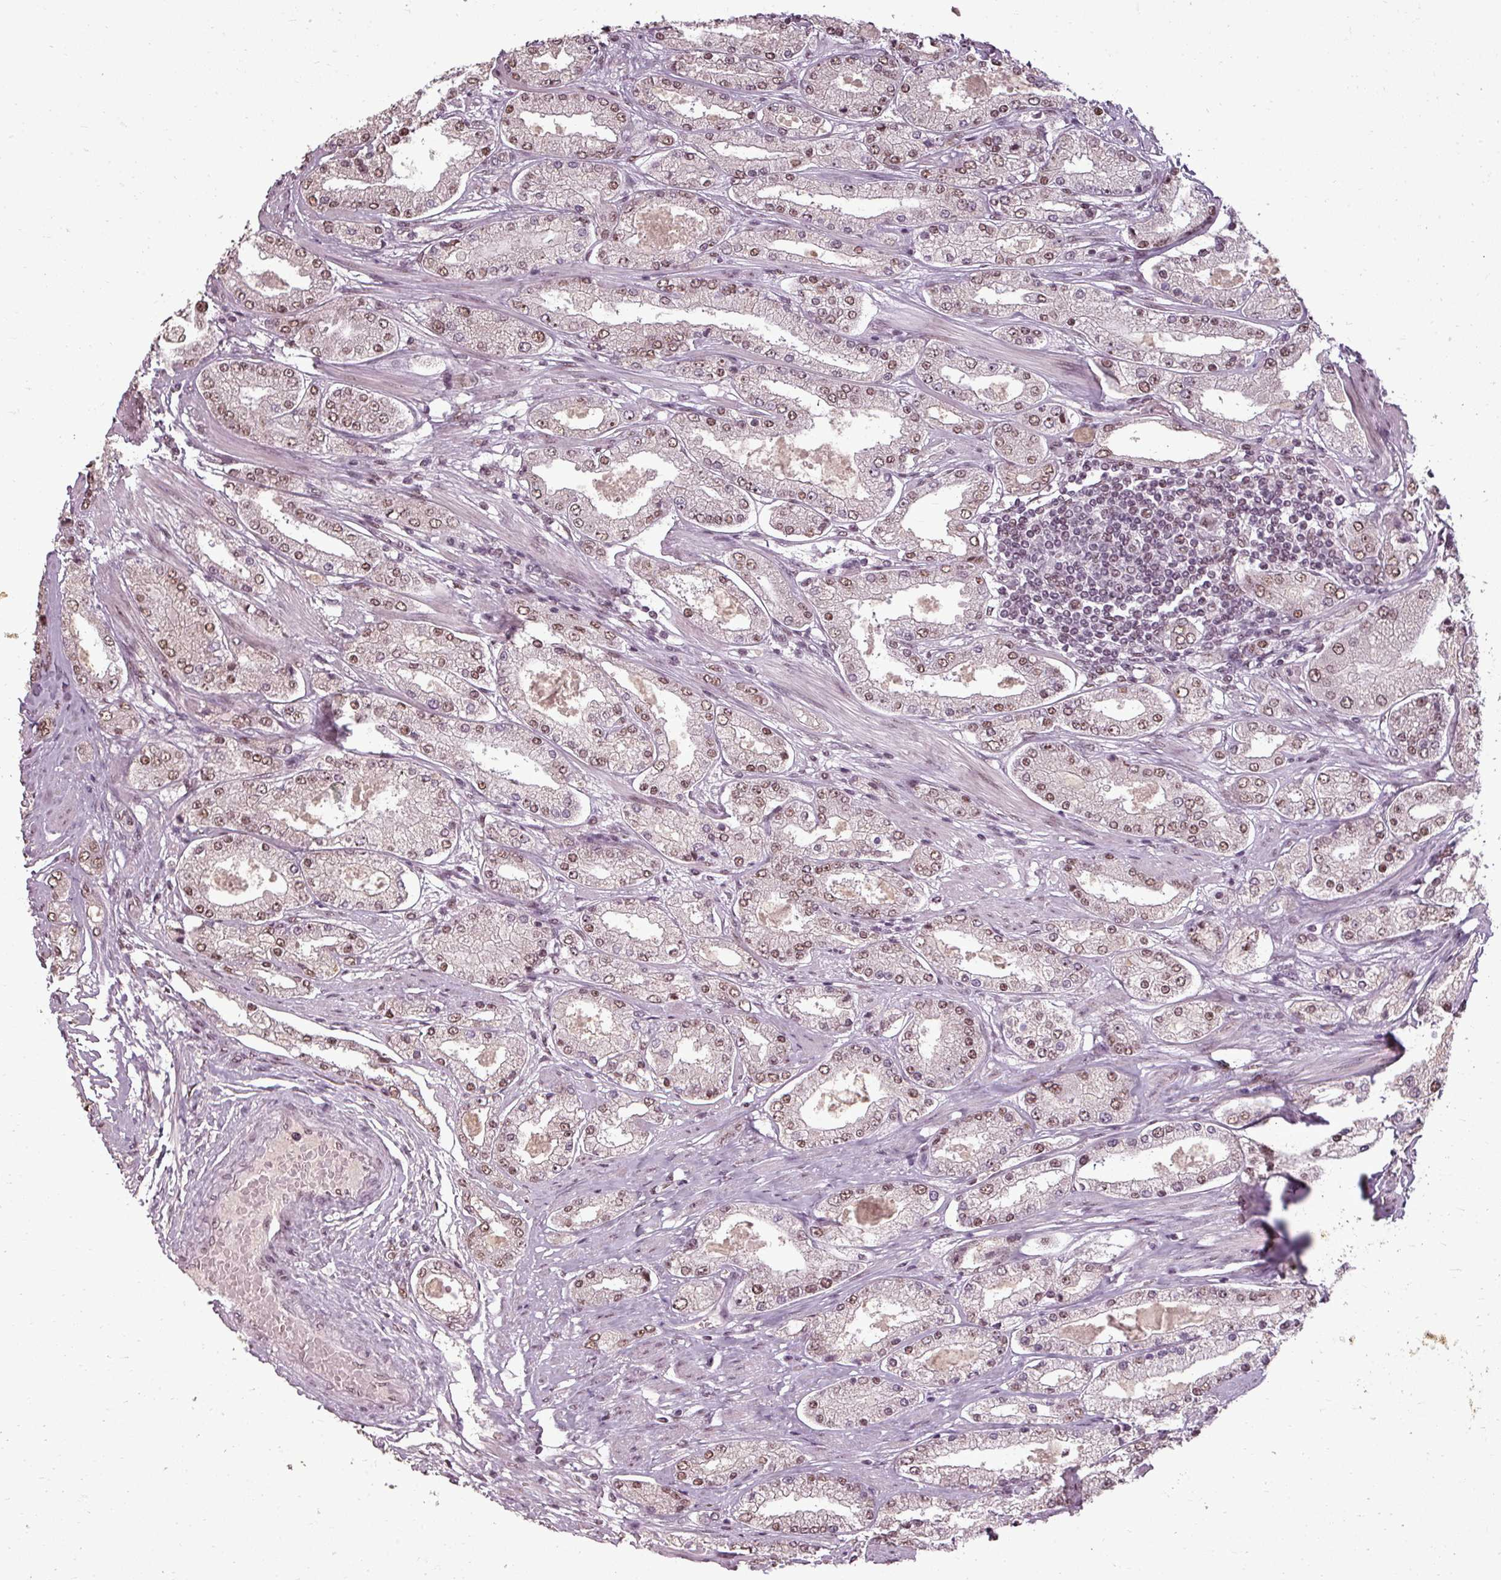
{"staining": {"intensity": "moderate", "quantity": ">75%", "location": "nuclear"}, "tissue": "prostate cancer", "cell_type": "Tumor cells", "image_type": "cancer", "snomed": [{"axis": "morphology", "description": "Adenocarcinoma, High grade"}, {"axis": "topography", "description": "Prostate"}], "caption": "Protein staining demonstrates moderate nuclear positivity in about >75% of tumor cells in prostate high-grade adenocarcinoma.", "gene": "BCAS3", "patient": {"sex": "male", "age": 69}}